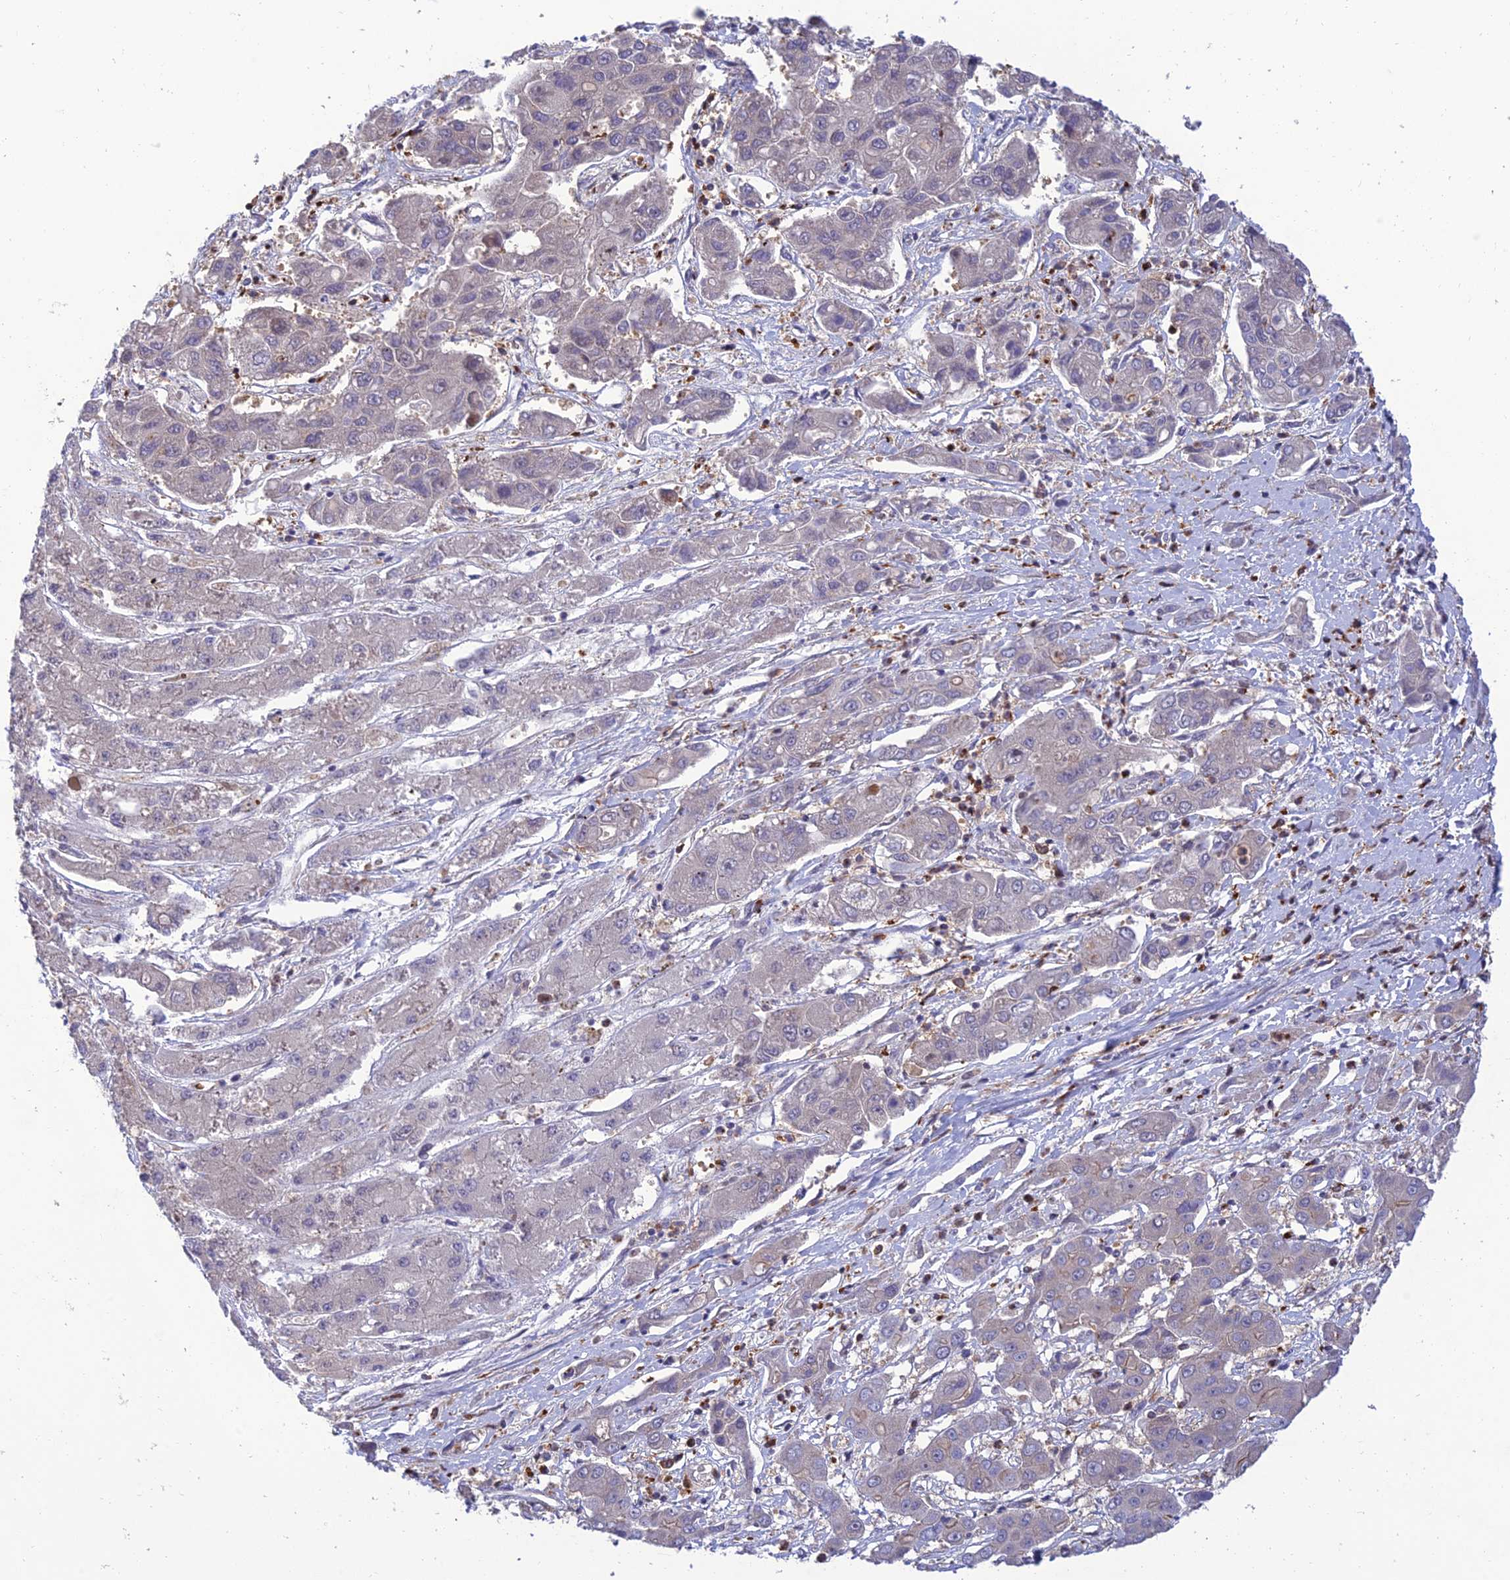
{"staining": {"intensity": "weak", "quantity": "<25%", "location": "cytoplasmic/membranous"}, "tissue": "liver cancer", "cell_type": "Tumor cells", "image_type": "cancer", "snomed": [{"axis": "morphology", "description": "Cholangiocarcinoma"}, {"axis": "topography", "description": "Liver"}], "caption": "Immunohistochemical staining of human liver cancer exhibits no significant expression in tumor cells.", "gene": "FAM76A", "patient": {"sex": "male", "age": 67}}